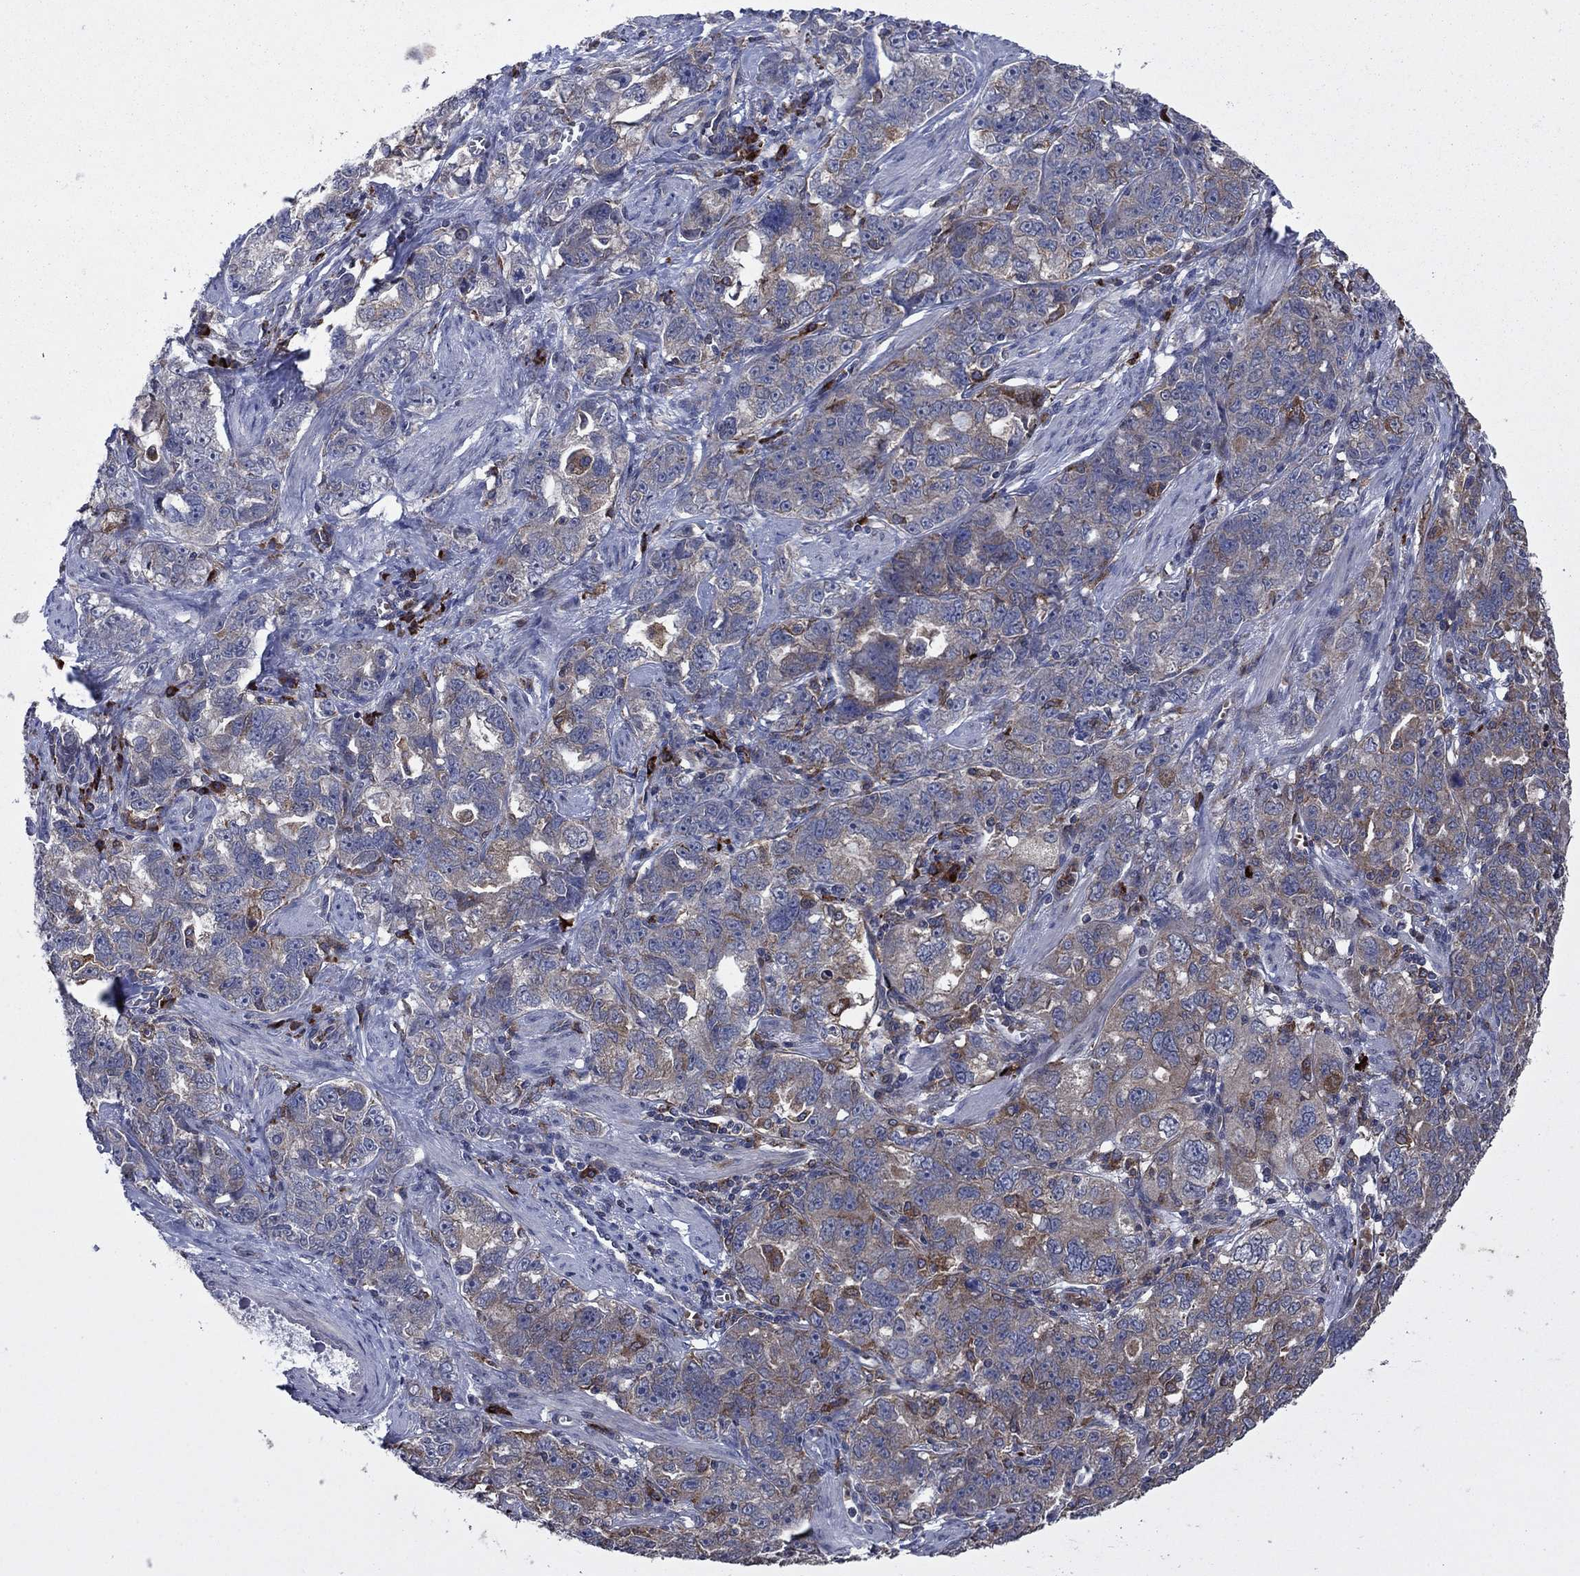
{"staining": {"intensity": "moderate", "quantity": "<25%", "location": "cytoplasmic/membranous"}, "tissue": "ovarian cancer", "cell_type": "Tumor cells", "image_type": "cancer", "snomed": [{"axis": "morphology", "description": "Cystadenocarcinoma, serous, NOS"}, {"axis": "topography", "description": "Ovary"}], "caption": "Immunohistochemistry (IHC) image of neoplastic tissue: human ovarian cancer stained using immunohistochemistry (IHC) displays low levels of moderate protein expression localized specifically in the cytoplasmic/membranous of tumor cells, appearing as a cytoplasmic/membranous brown color.", "gene": "MEA1", "patient": {"sex": "female", "age": 51}}